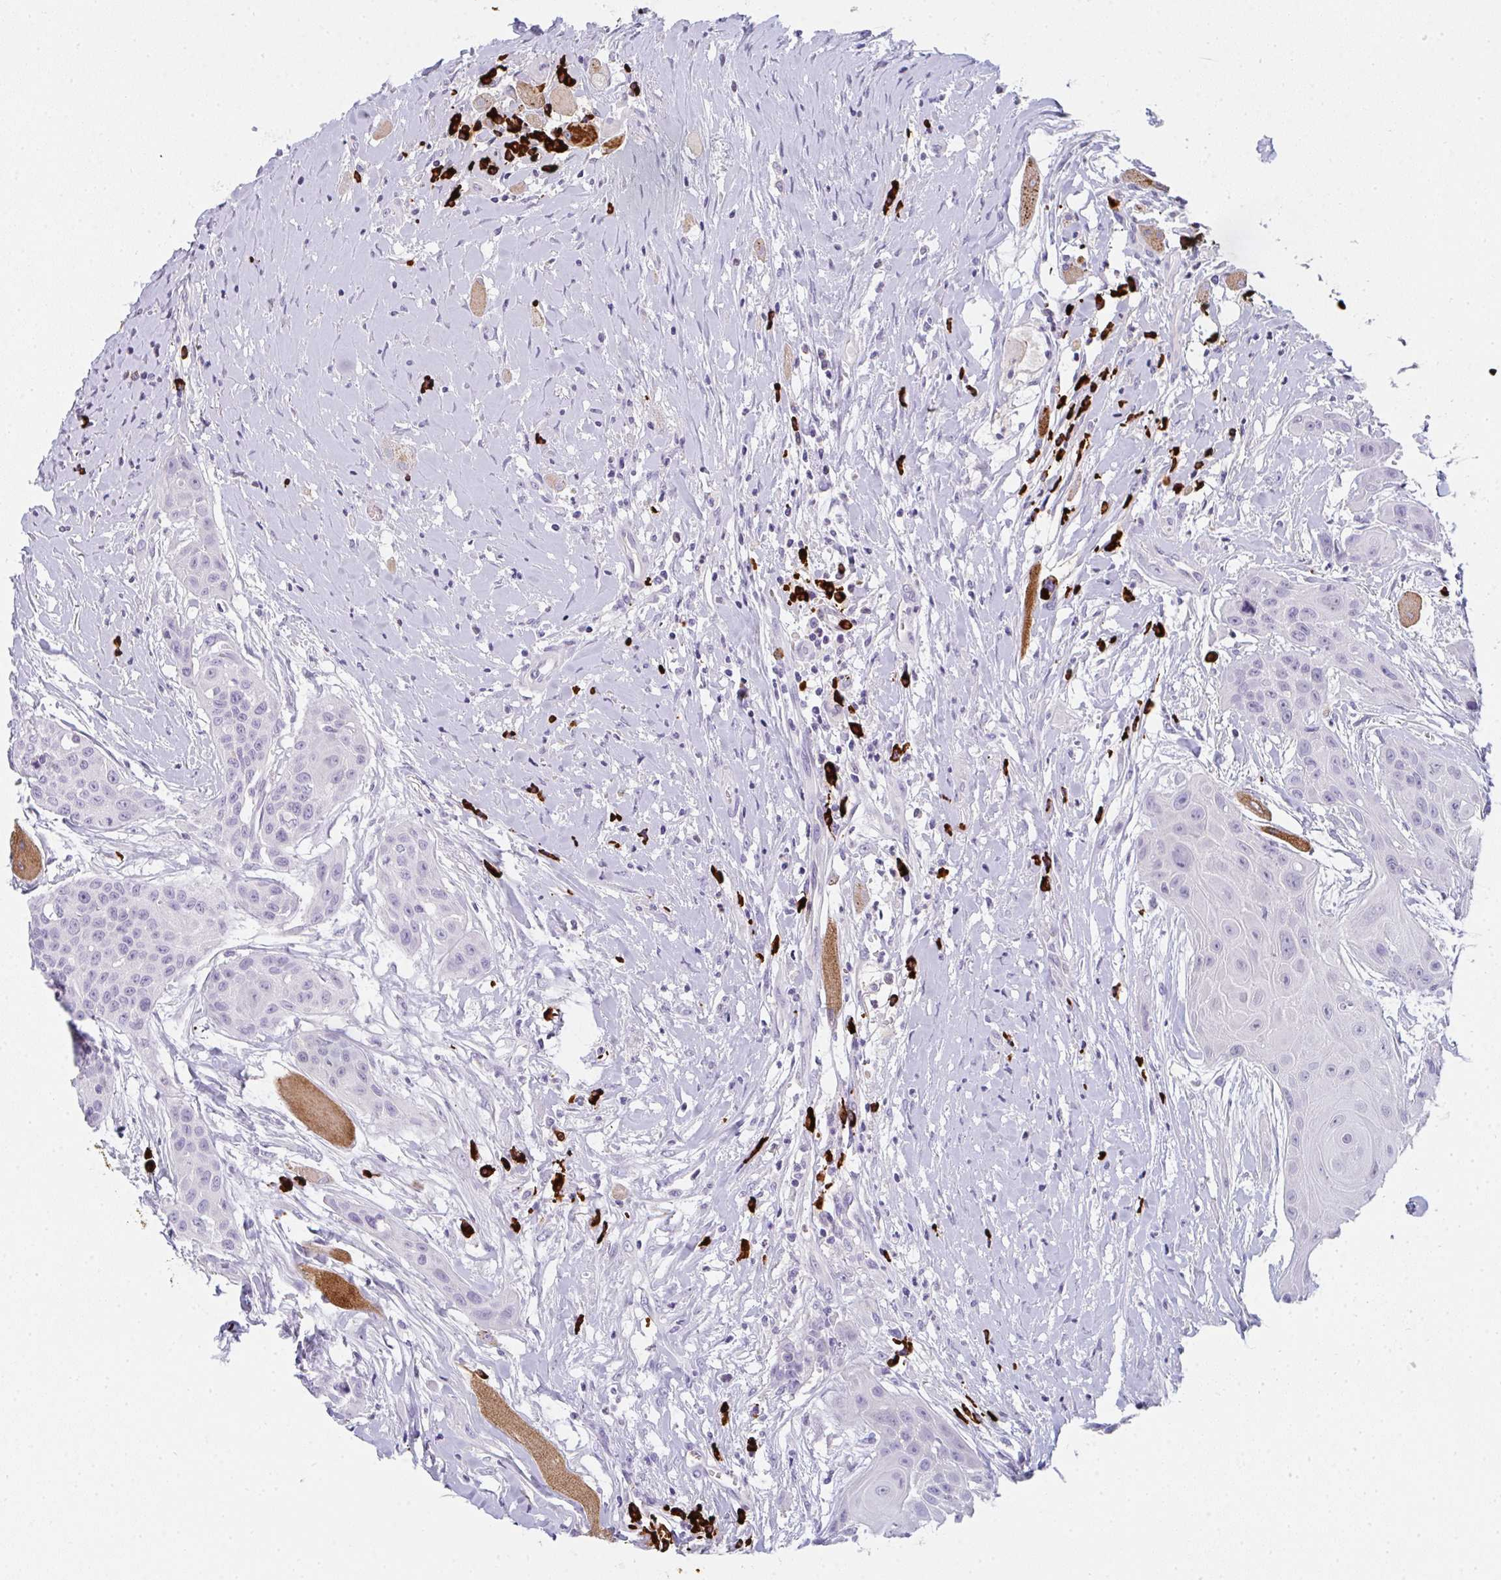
{"staining": {"intensity": "negative", "quantity": "none", "location": "none"}, "tissue": "head and neck cancer", "cell_type": "Tumor cells", "image_type": "cancer", "snomed": [{"axis": "morphology", "description": "Squamous cell carcinoma, NOS"}, {"axis": "topography", "description": "Head-Neck"}], "caption": "Tumor cells show no significant positivity in squamous cell carcinoma (head and neck).", "gene": "CACNA1S", "patient": {"sex": "female", "age": 73}}